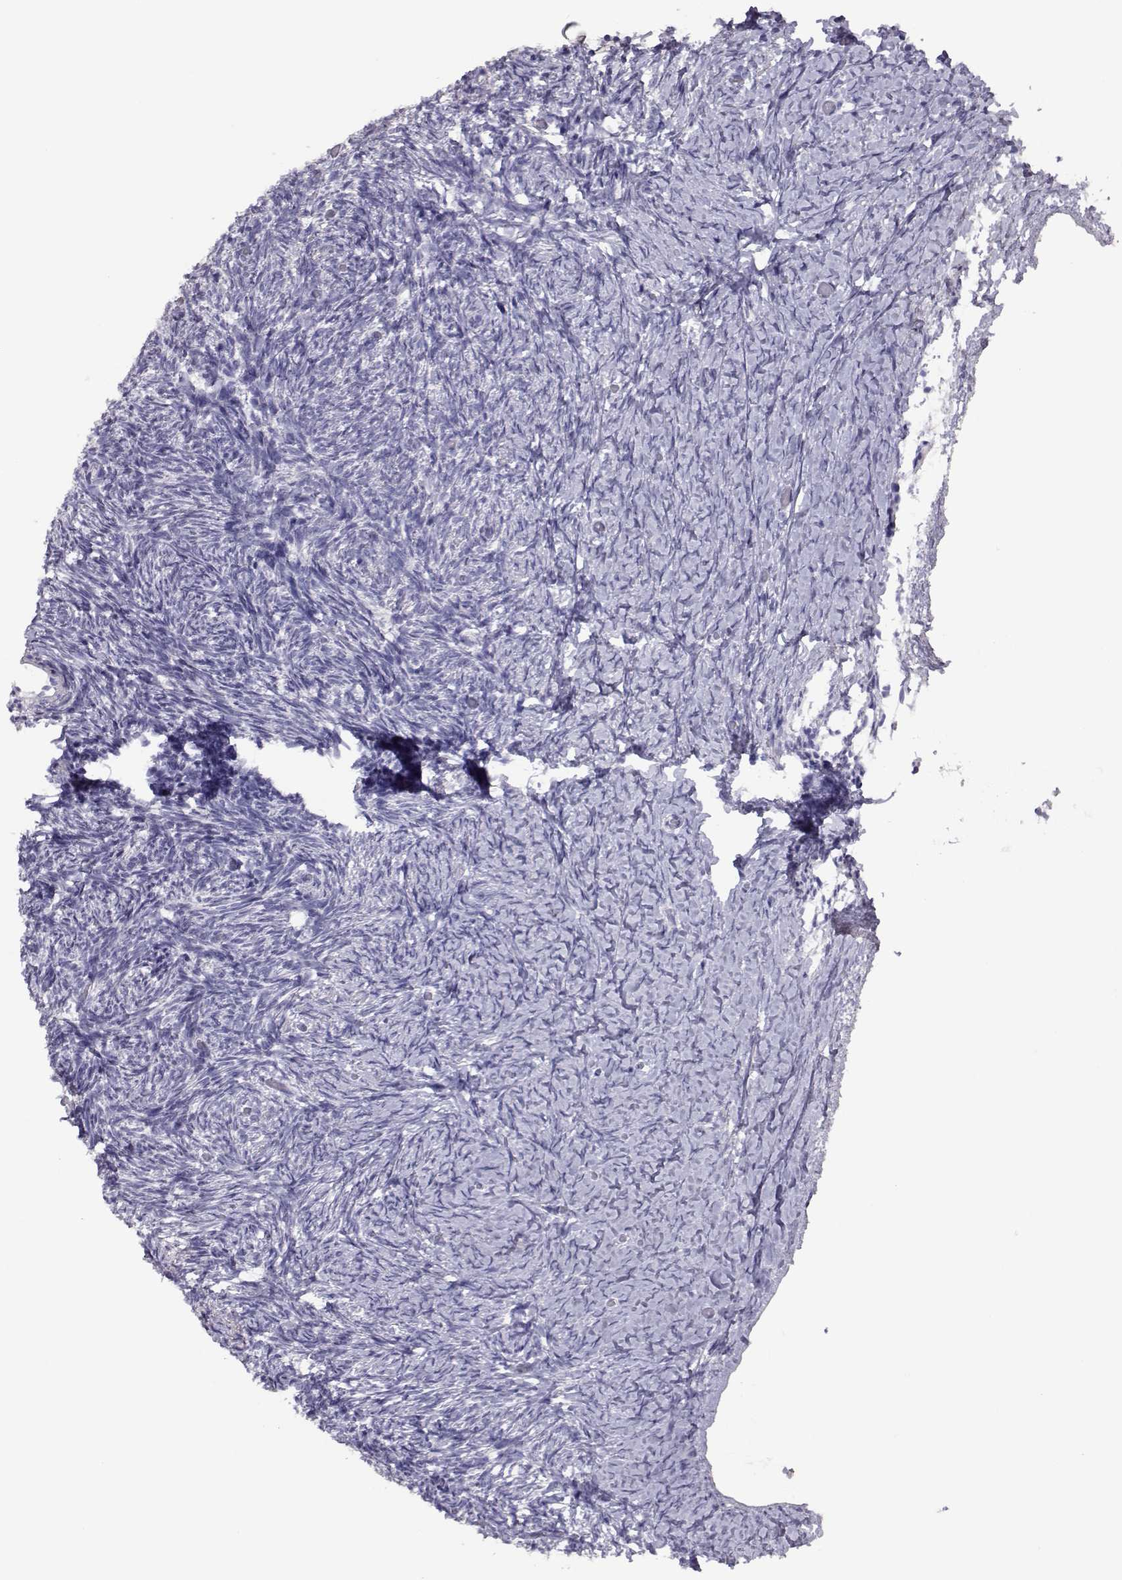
{"staining": {"intensity": "weak", "quantity": "<25%", "location": "cytoplasmic/membranous"}, "tissue": "ovary", "cell_type": "Follicle cells", "image_type": "normal", "snomed": [{"axis": "morphology", "description": "Normal tissue, NOS"}, {"axis": "topography", "description": "Ovary"}], "caption": "The image shows no significant positivity in follicle cells of ovary. (DAB immunohistochemistry (IHC) with hematoxylin counter stain).", "gene": "PMCH", "patient": {"sex": "female", "age": 39}}